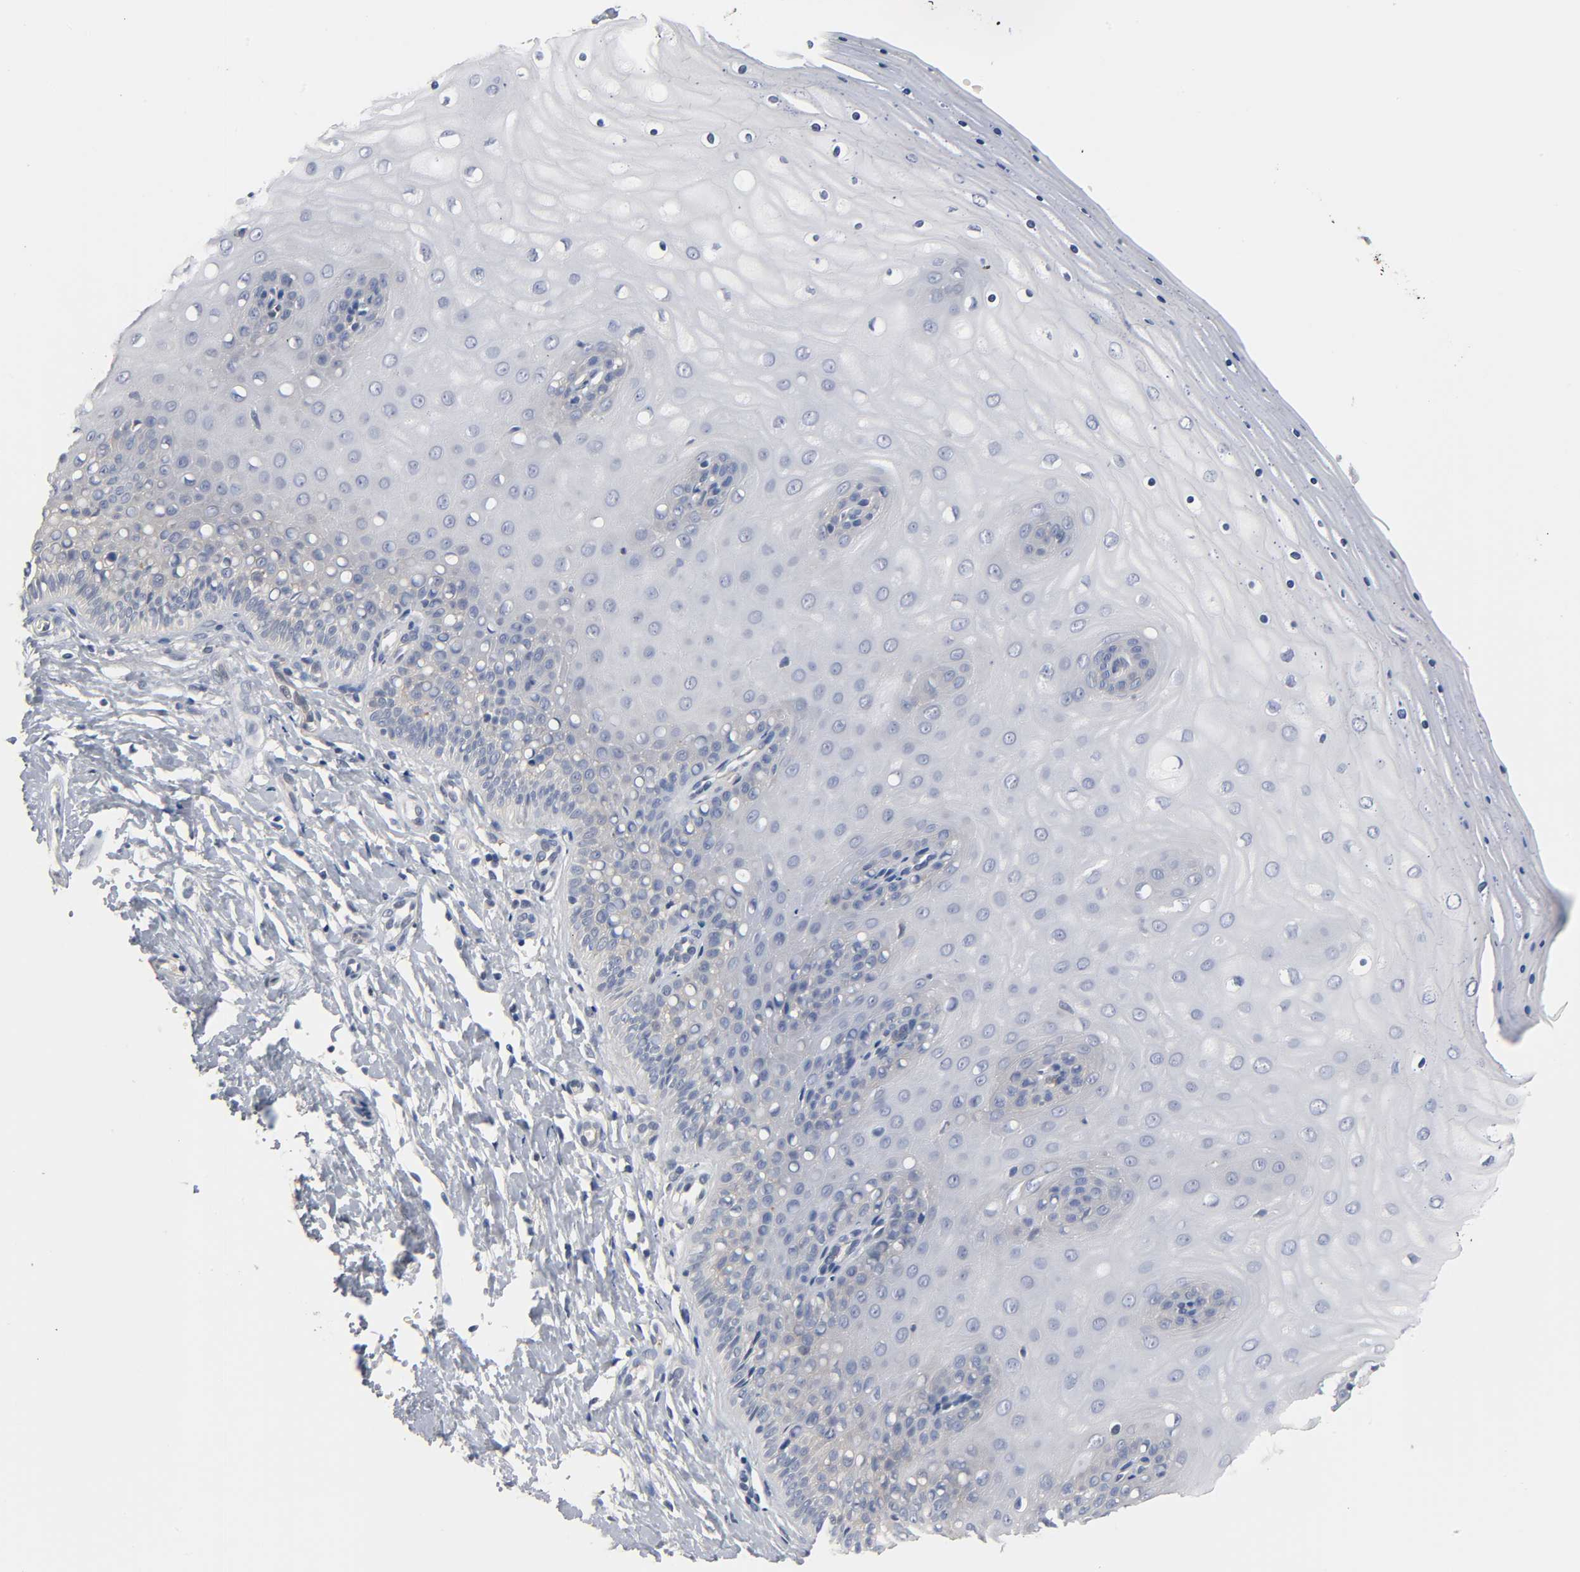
{"staining": {"intensity": "moderate", "quantity": ">75%", "location": "cytoplasmic/membranous"}, "tissue": "cervix", "cell_type": "Glandular cells", "image_type": "normal", "snomed": [{"axis": "morphology", "description": "Normal tissue, NOS"}, {"axis": "topography", "description": "Cervix"}], "caption": "Protein positivity by immunohistochemistry (IHC) reveals moderate cytoplasmic/membranous positivity in about >75% of glandular cells in normal cervix.", "gene": "FYN", "patient": {"sex": "female", "age": 55}}